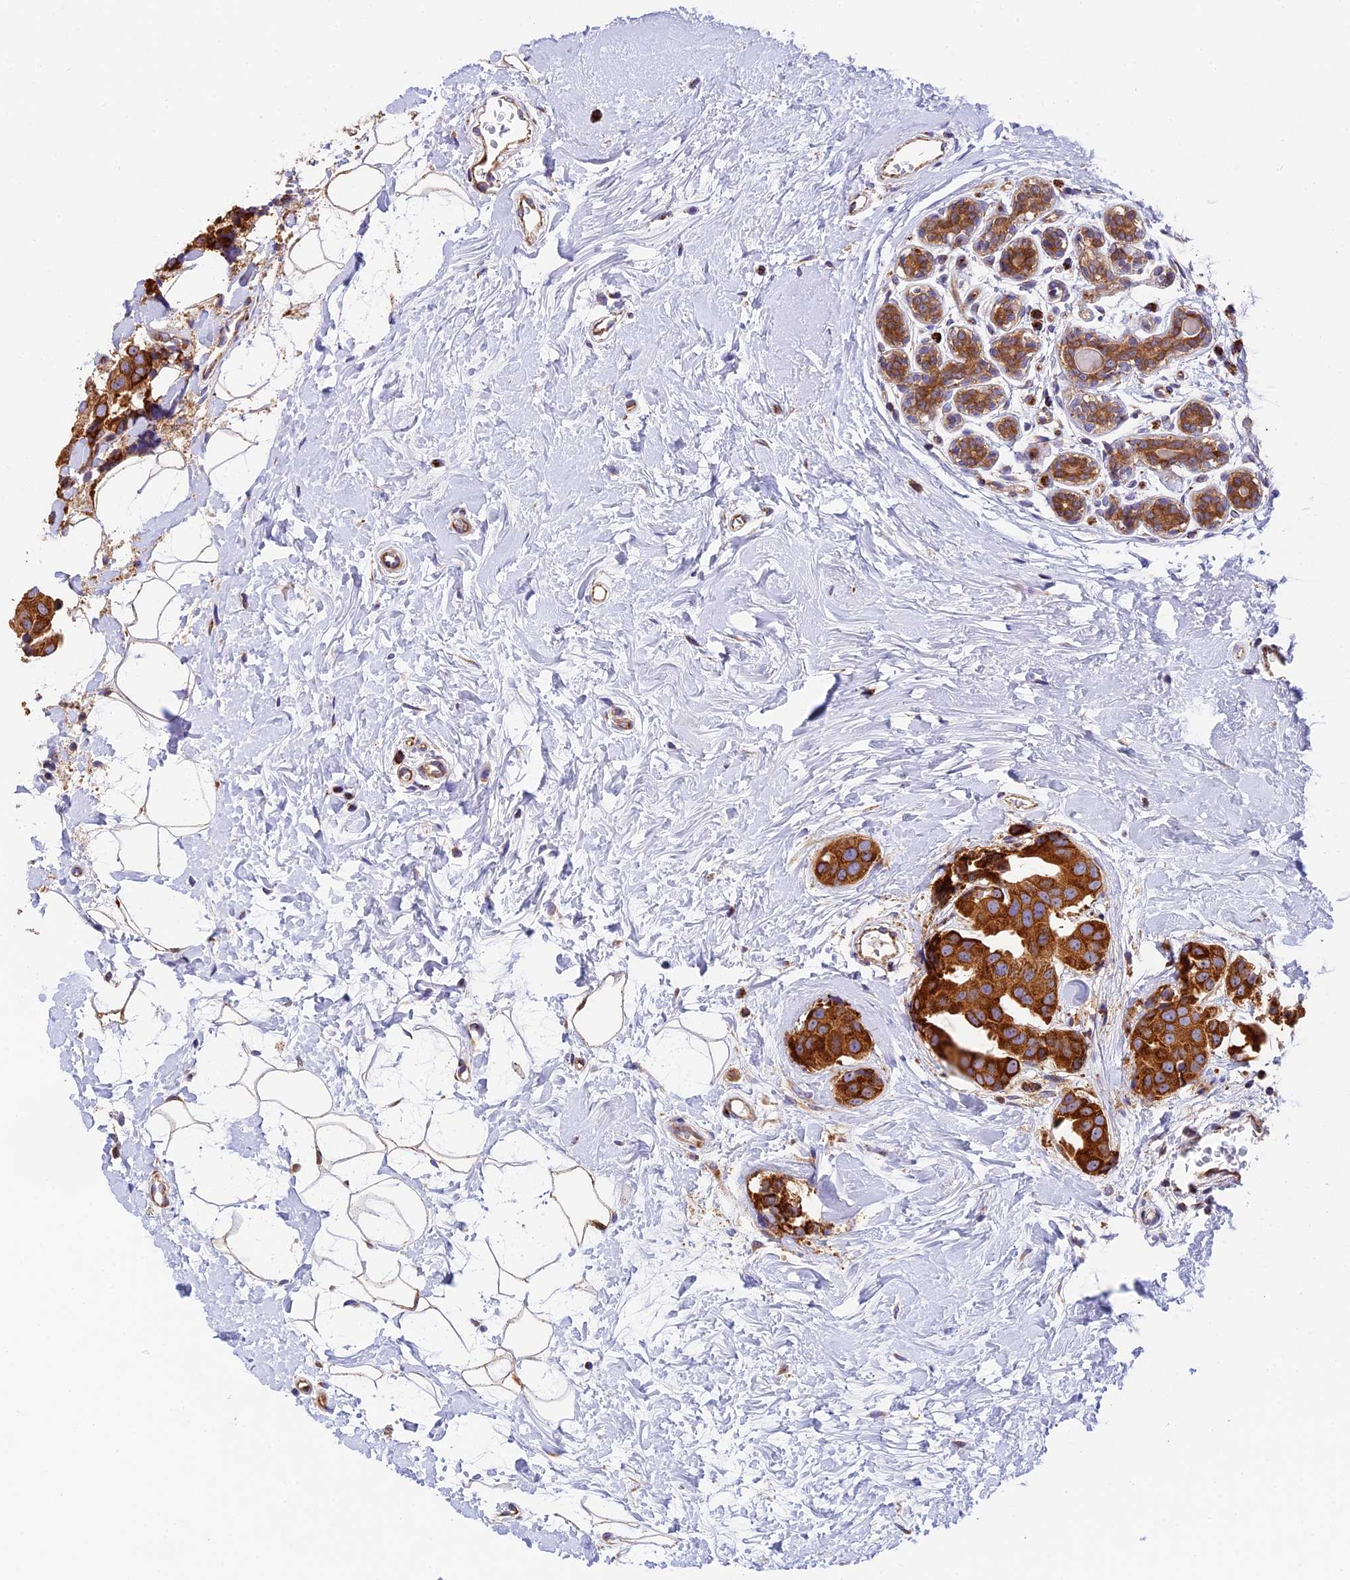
{"staining": {"intensity": "strong", "quantity": ">75%", "location": "cytoplasmic/membranous"}, "tissue": "breast cancer", "cell_type": "Tumor cells", "image_type": "cancer", "snomed": [{"axis": "morphology", "description": "Normal tissue, NOS"}, {"axis": "morphology", "description": "Duct carcinoma"}, {"axis": "topography", "description": "Breast"}], "caption": "An image of infiltrating ductal carcinoma (breast) stained for a protein shows strong cytoplasmic/membranous brown staining in tumor cells. (DAB (3,3'-diaminobenzidine) = brown stain, brightfield microscopy at high magnification).", "gene": "MRAS", "patient": {"sex": "female", "age": 39}}